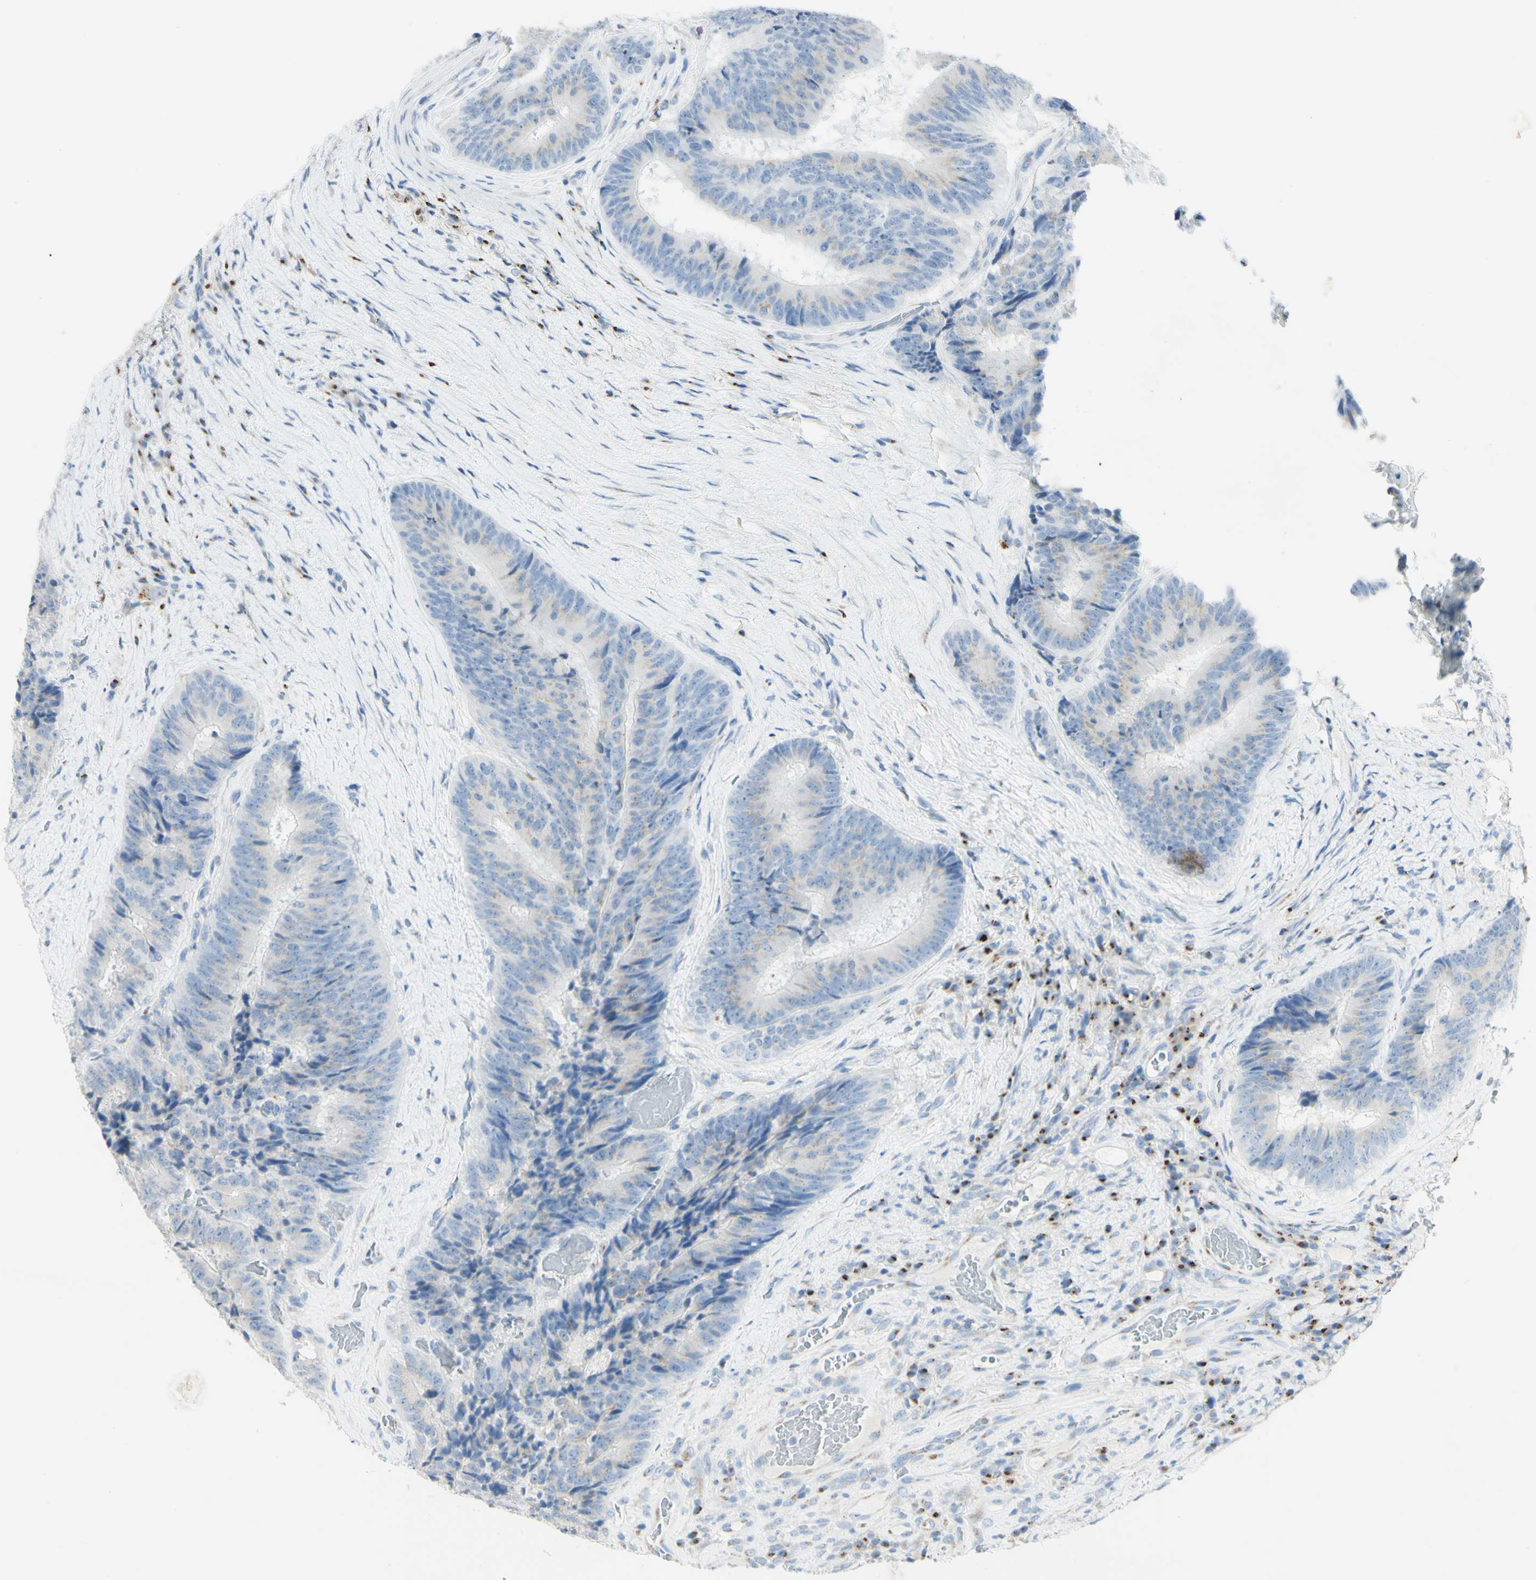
{"staining": {"intensity": "weak", "quantity": "<25%", "location": "cytoplasmic/membranous"}, "tissue": "colorectal cancer", "cell_type": "Tumor cells", "image_type": "cancer", "snomed": [{"axis": "morphology", "description": "Adenocarcinoma, NOS"}, {"axis": "topography", "description": "Rectum"}], "caption": "This is an IHC histopathology image of human colorectal cancer. There is no expression in tumor cells.", "gene": "MANEA", "patient": {"sex": "male", "age": 72}}